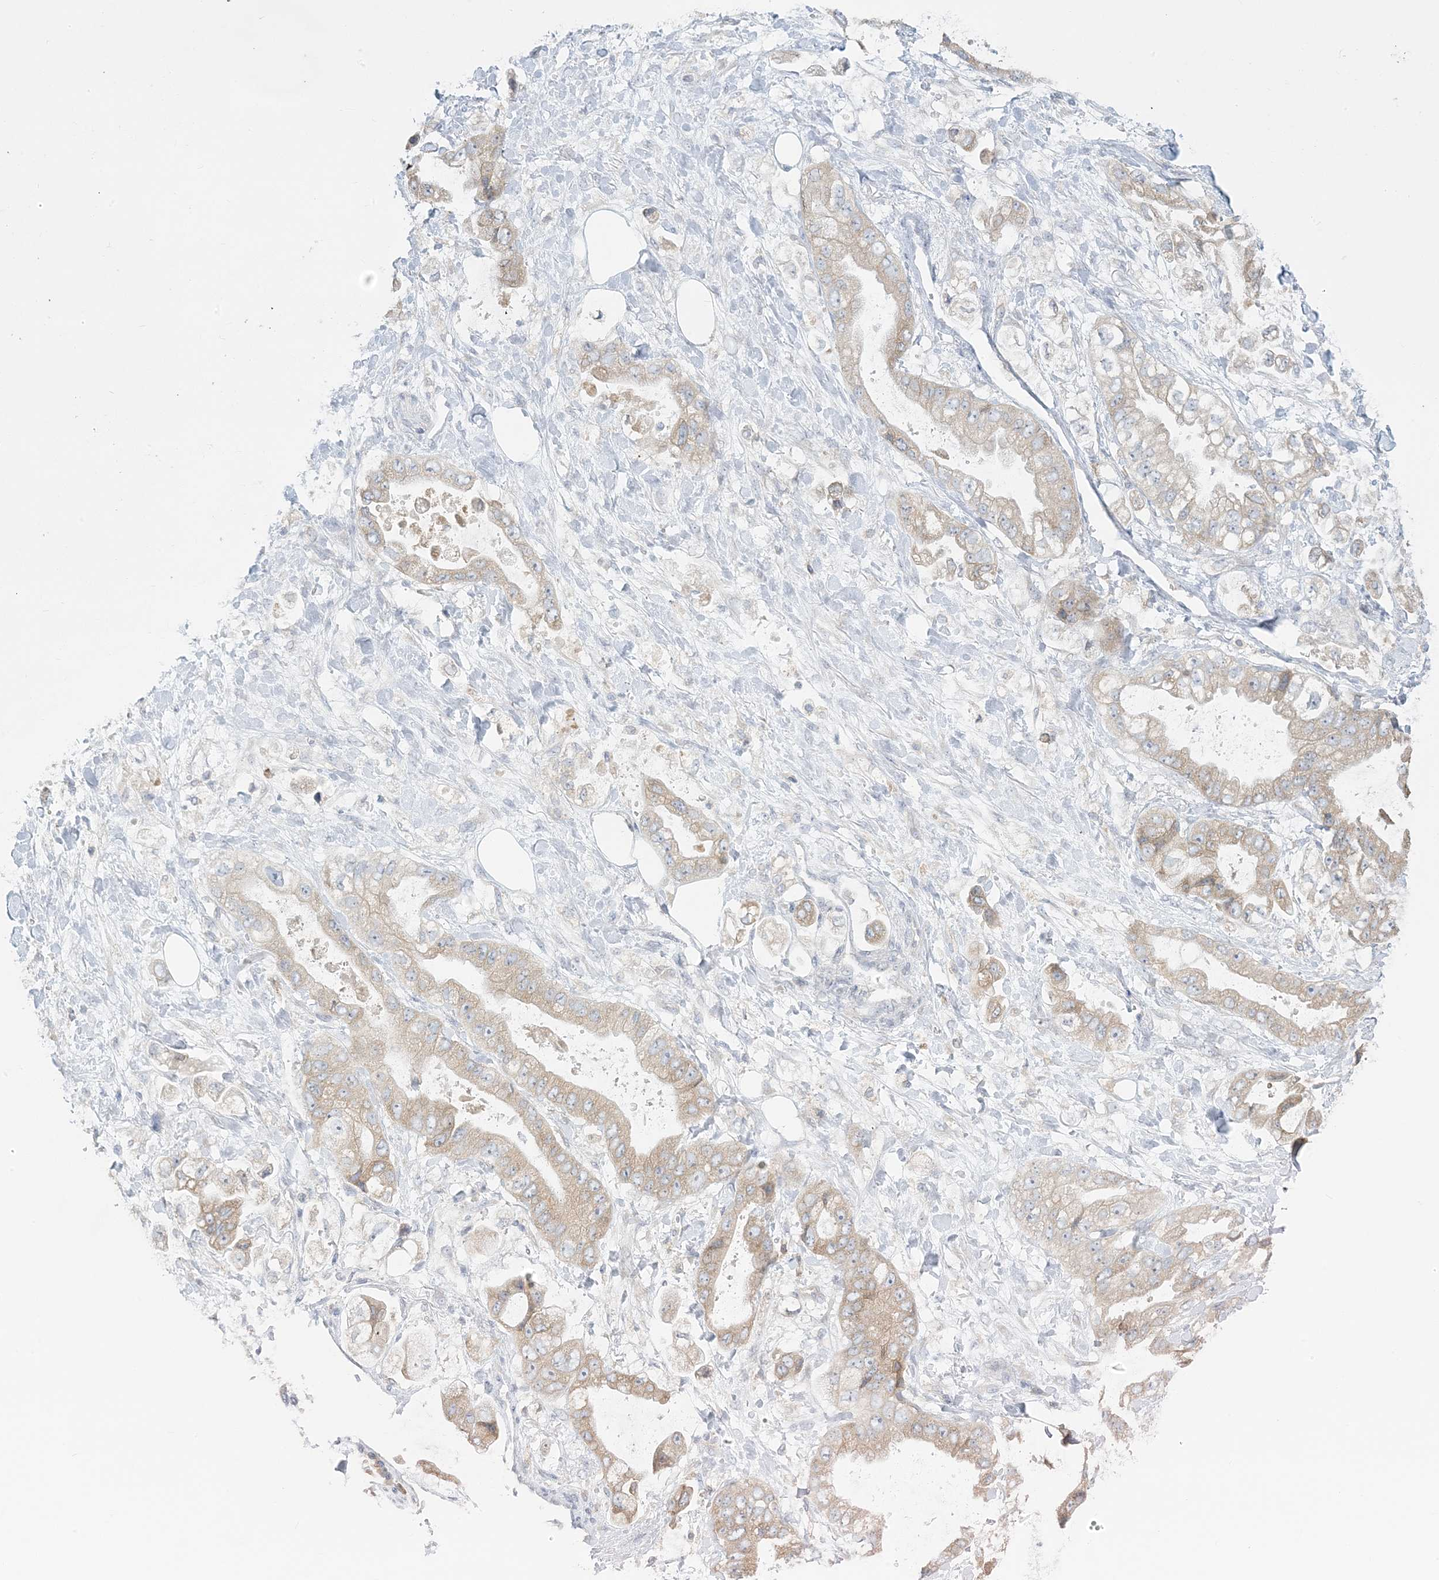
{"staining": {"intensity": "weak", "quantity": ">75%", "location": "cytoplasmic/membranous"}, "tissue": "stomach cancer", "cell_type": "Tumor cells", "image_type": "cancer", "snomed": [{"axis": "morphology", "description": "Adenocarcinoma, NOS"}, {"axis": "topography", "description": "Stomach"}], "caption": "Adenocarcinoma (stomach) was stained to show a protein in brown. There is low levels of weak cytoplasmic/membranous positivity in about >75% of tumor cells.", "gene": "EEFSEC", "patient": {"sex": "male", "age": 62}}